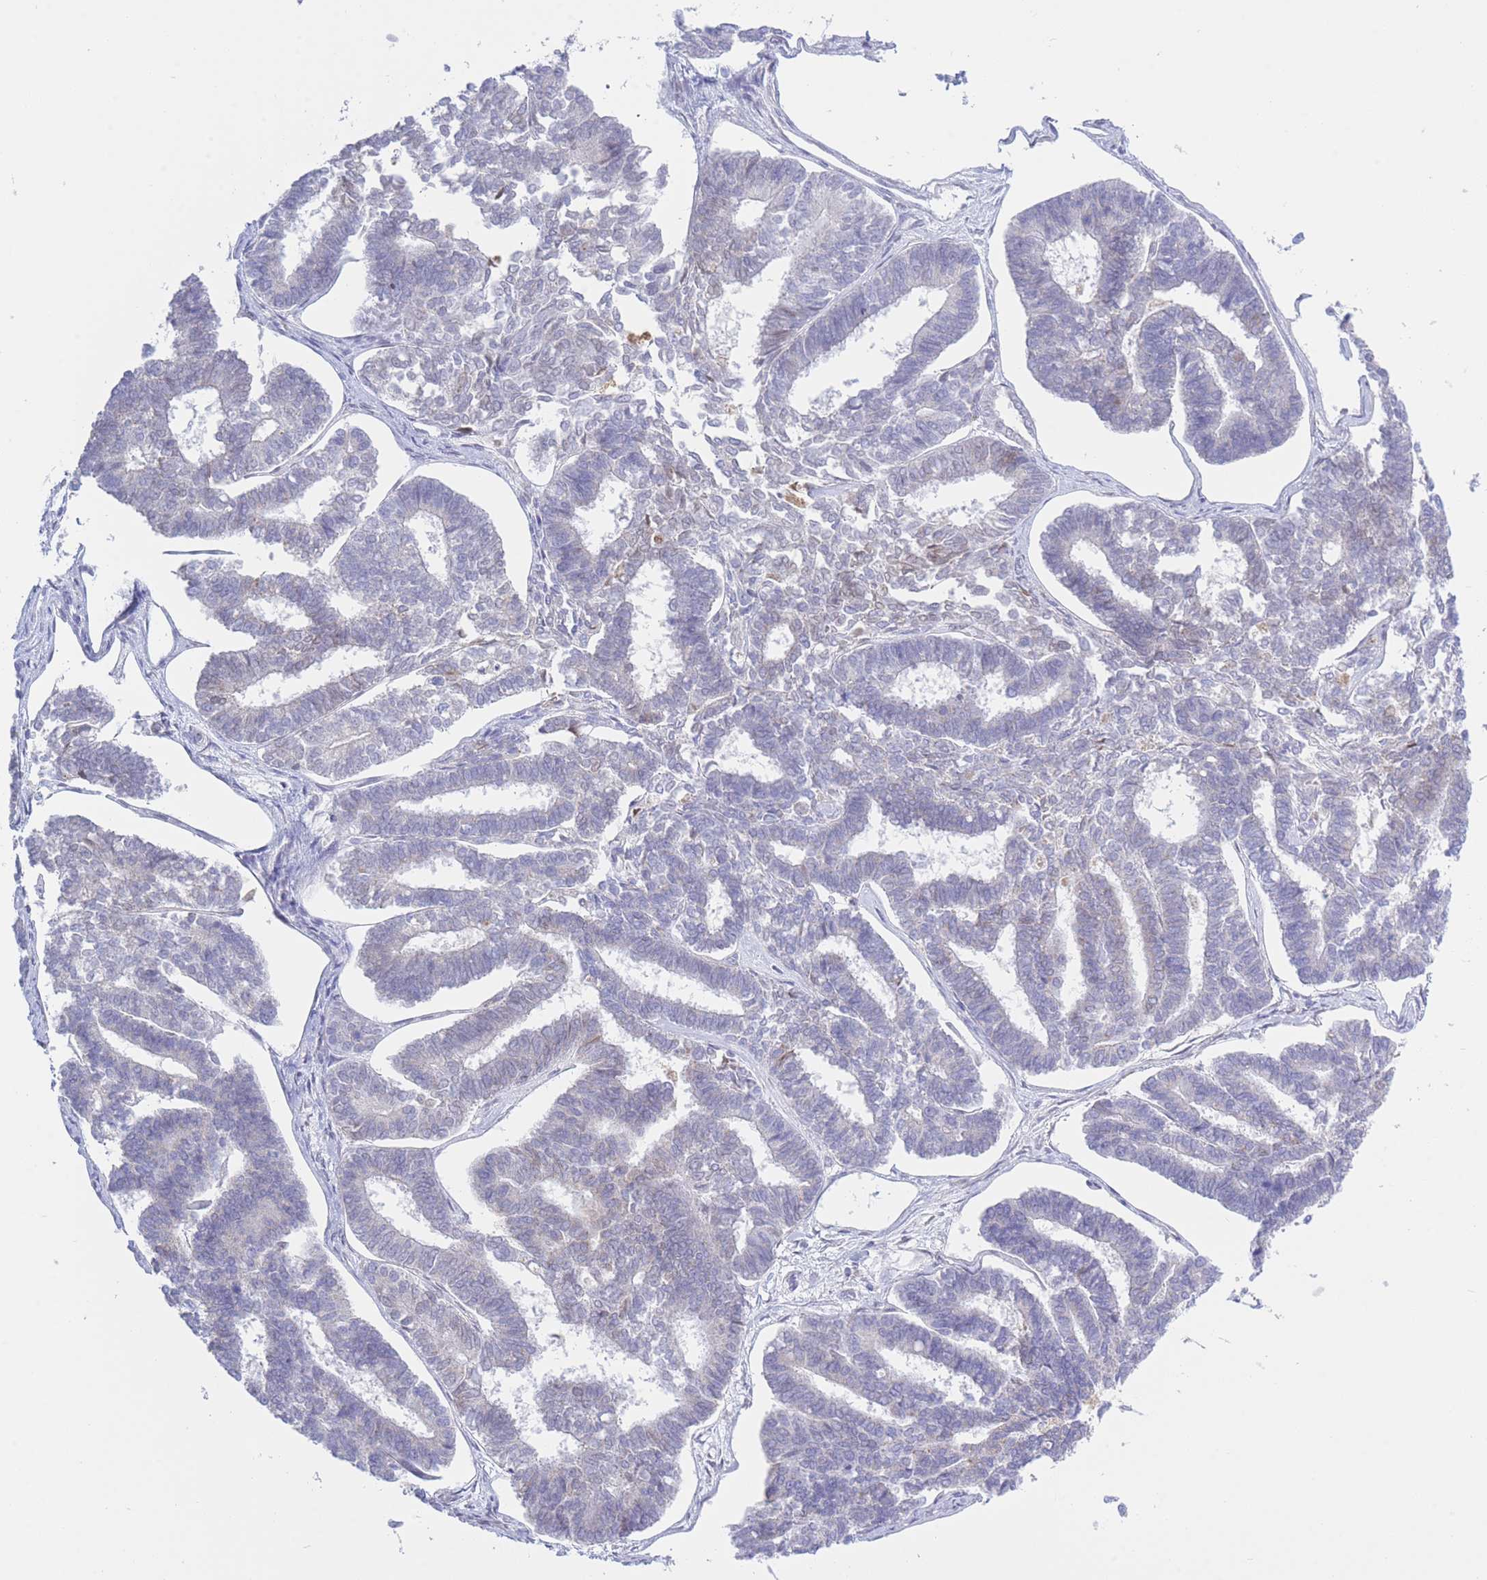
{"staining": {"intensity": "negative", "quantity": "none", "location": "none"}, "tissue": "endometrial cancer", "cell_type": "Tumor cells", "image_type": "cancer", "snomed": [{"axis": "morphology", "description": "Adenocarcinoma, NOS"}, {"axis": "topography", "description": "Endometrium"}], "caption": "IHC image of neoplastic tissue: endometrial adenocarcinoma stained with DAB (3,3'-diaminobenzidine) displays no significant protein staining in tumor cells.", "gene": "NANP", "patient": {"sex": "female", "age": 70}}